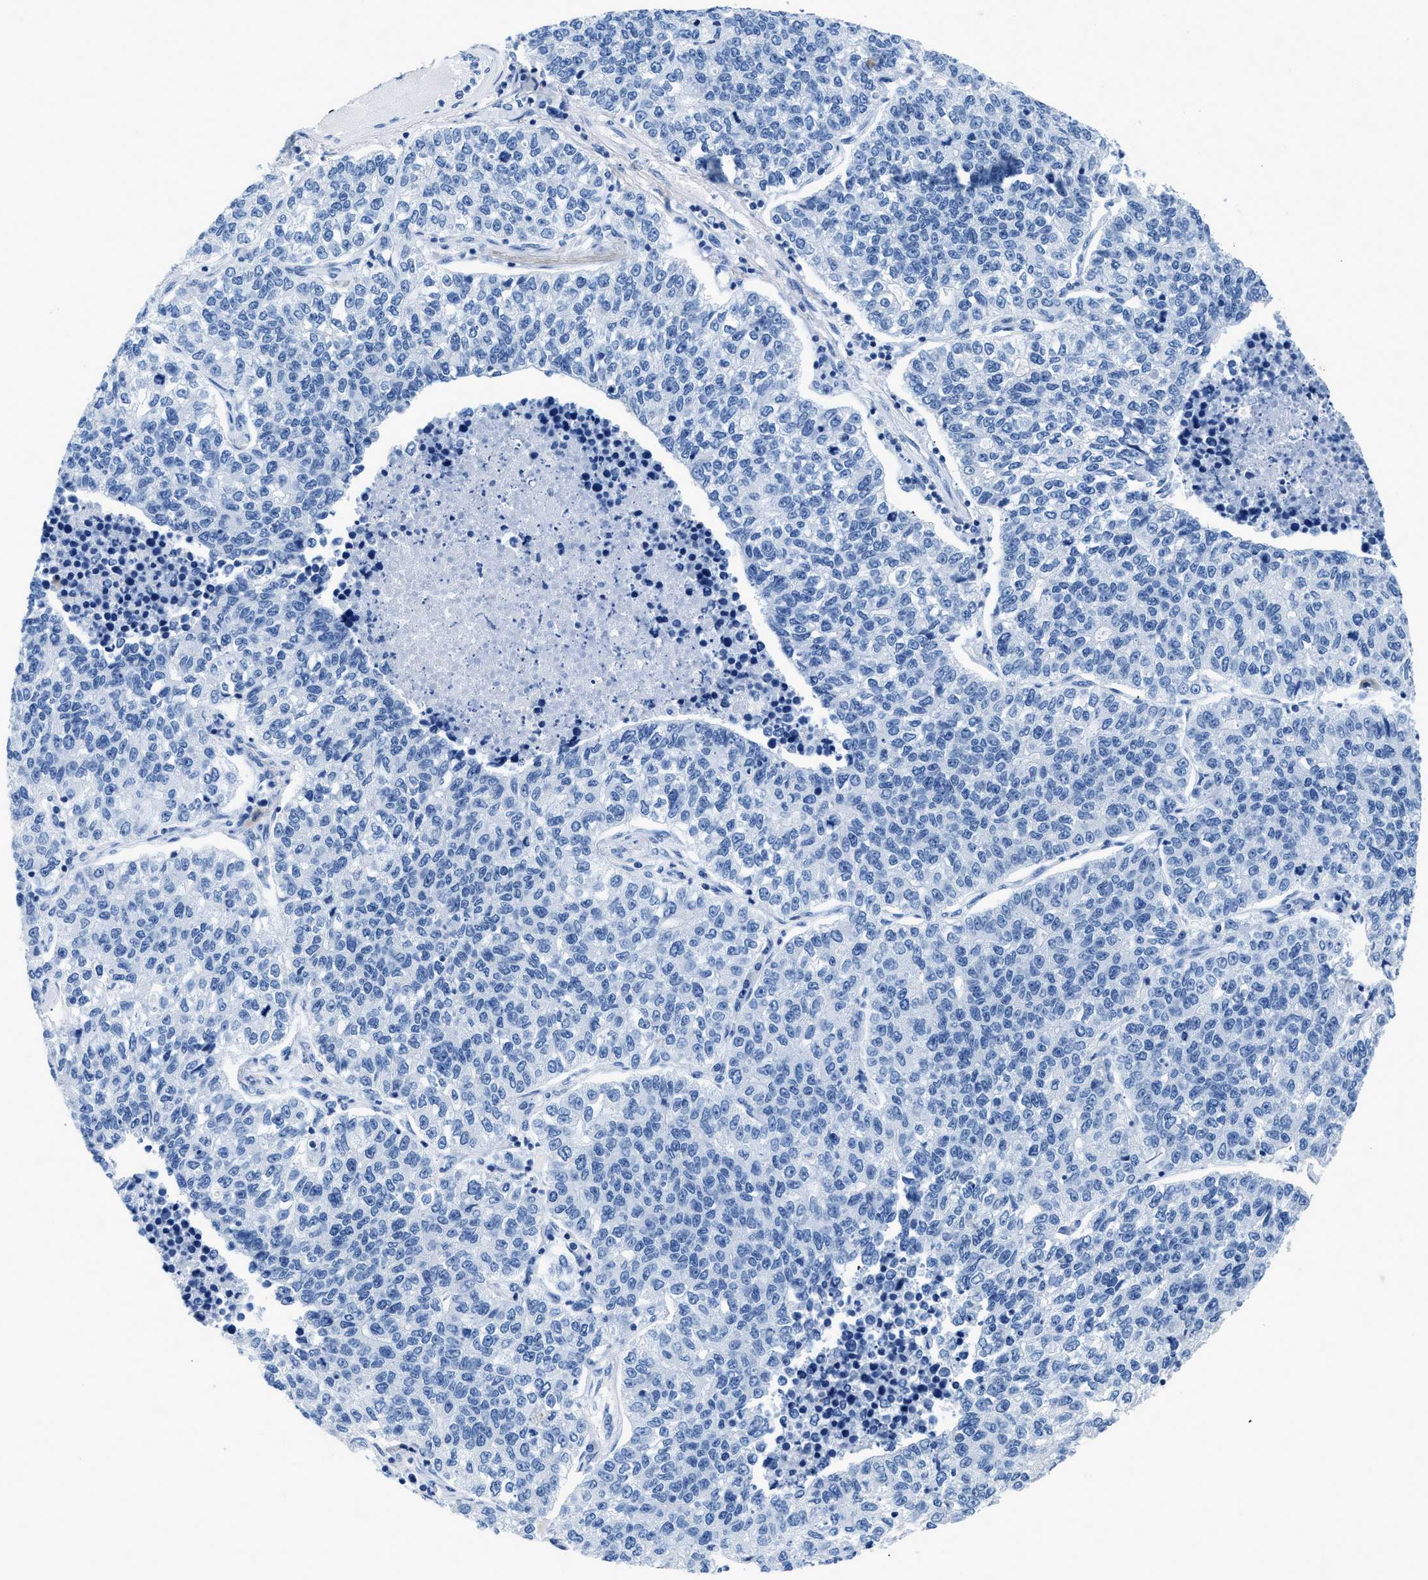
{"staining": {"intensity": "negative", "quantity": "none", "location": "none"}, "tissue": "lung cancer", "cell_type": "Tumor cells", "image_type": "cancer", "snomed": [{"axis": "morphology", "description": "Adenocarcinoma, NOS"}, {"axis": "topography", "description": "Lung"}], "caption": "Human lung adenocarcinoma stained for a protein using IHC displays no staining in tumor cells.", "gene": "NFATC2", "patient": {"sex": "male", "age": 49}}